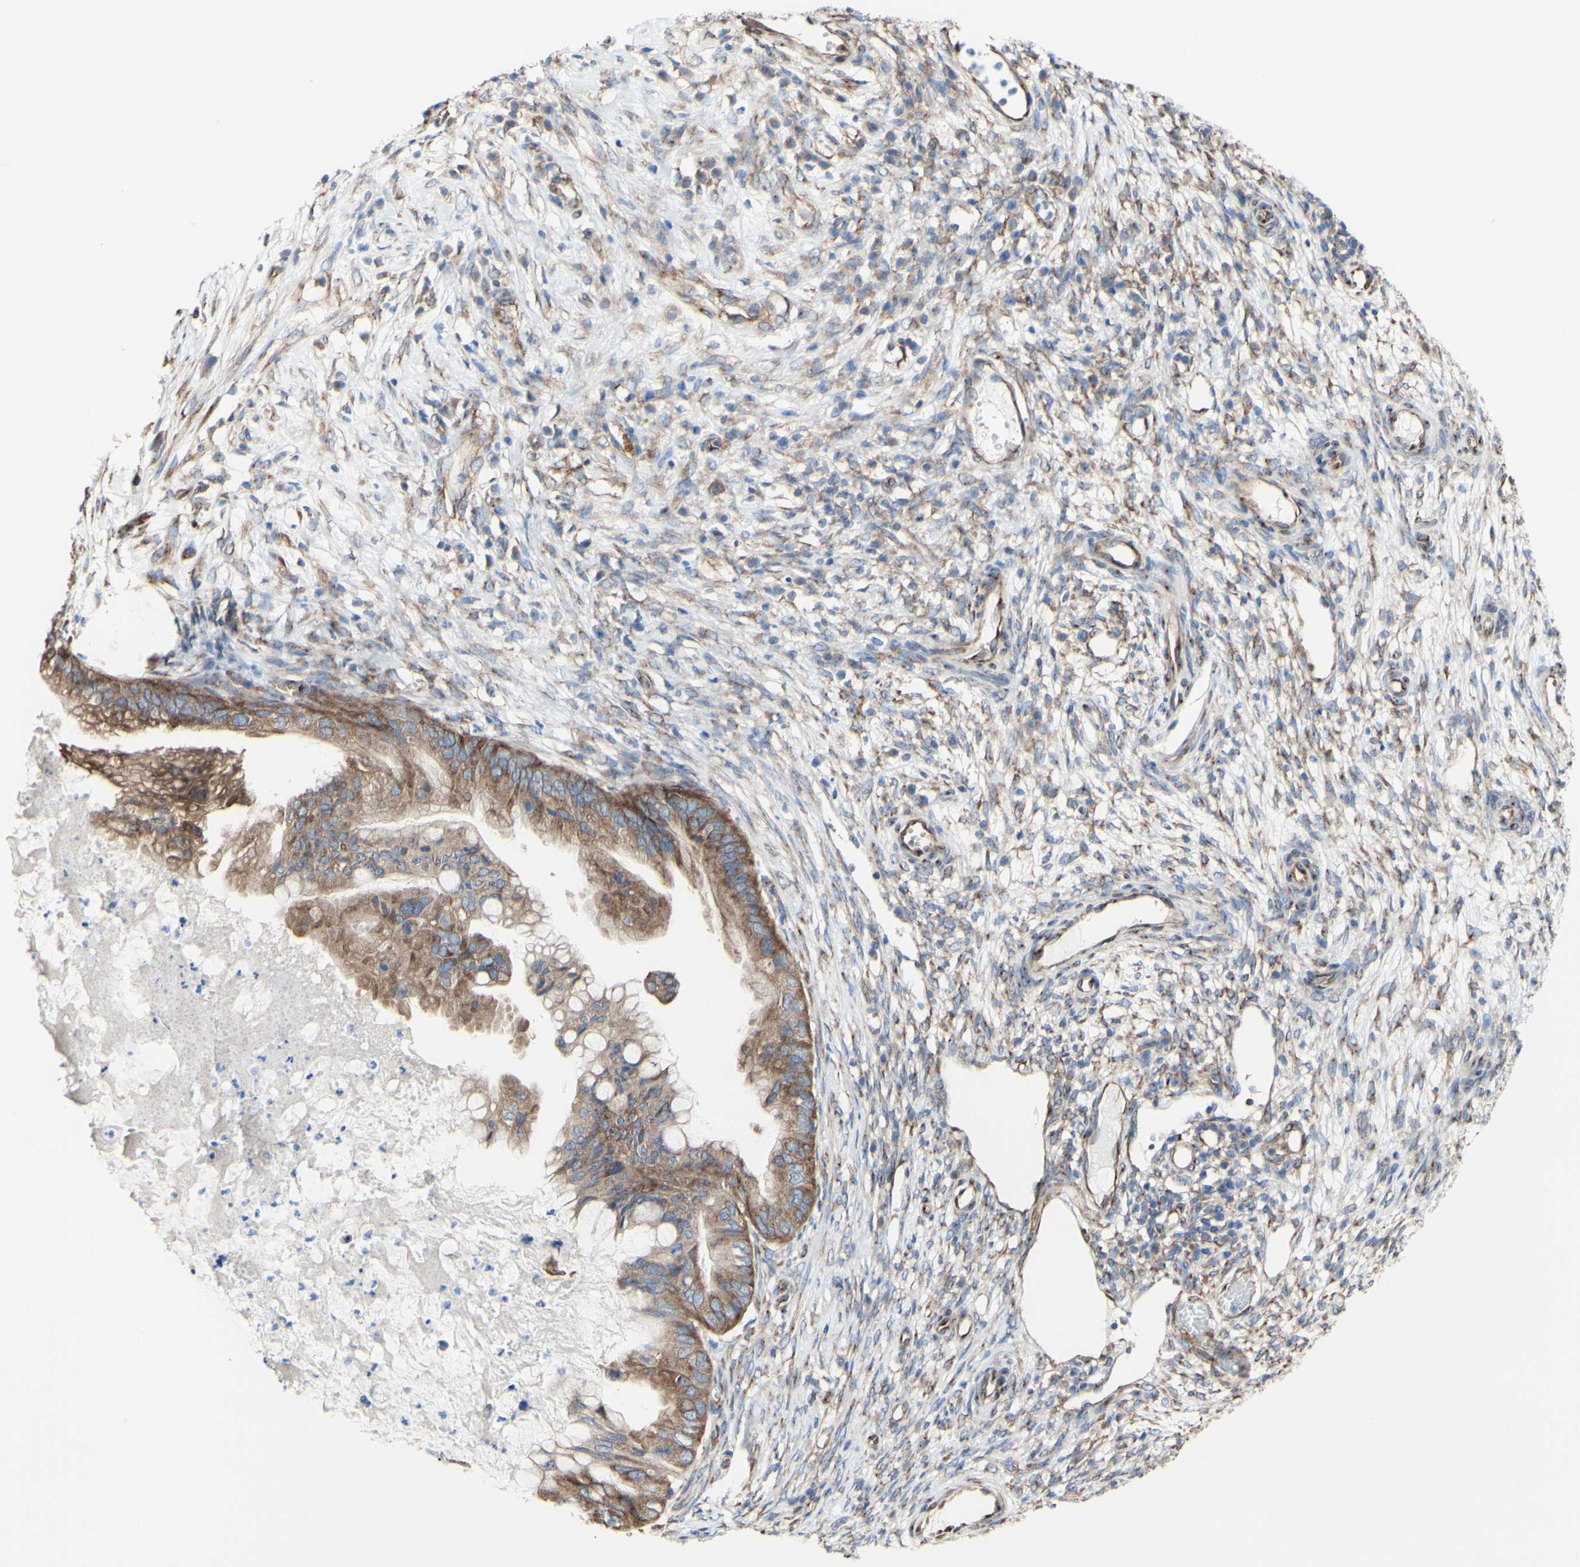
{"staining": {"intensity": "moderate", "quantity": ">75%", "location": "cytoplasmic/membranous"}, "tissue": "ovarian cancer", "cell_type": "Tumor cells", "image_type": "cancer", "snomed": [{"axis": "morphology", "description": "Cystadenocarcinoma, mucinous, NOS"}, {"axis": "topography", "description": "Ovary"}], "caption": "Immunohistochemistry (IHC) micrograph of neoplastic tissue: ovarian cancer stained using immunohistochemistry (IHC) reveals medium levels of moderate protein expression localized specifically in the cytoplasmic/membranous of tumor cells, appearing as a cytoplasmic/membranous brown color.", "gene": "LRIG3", "patient": {"sex": "female", "age": 80}}